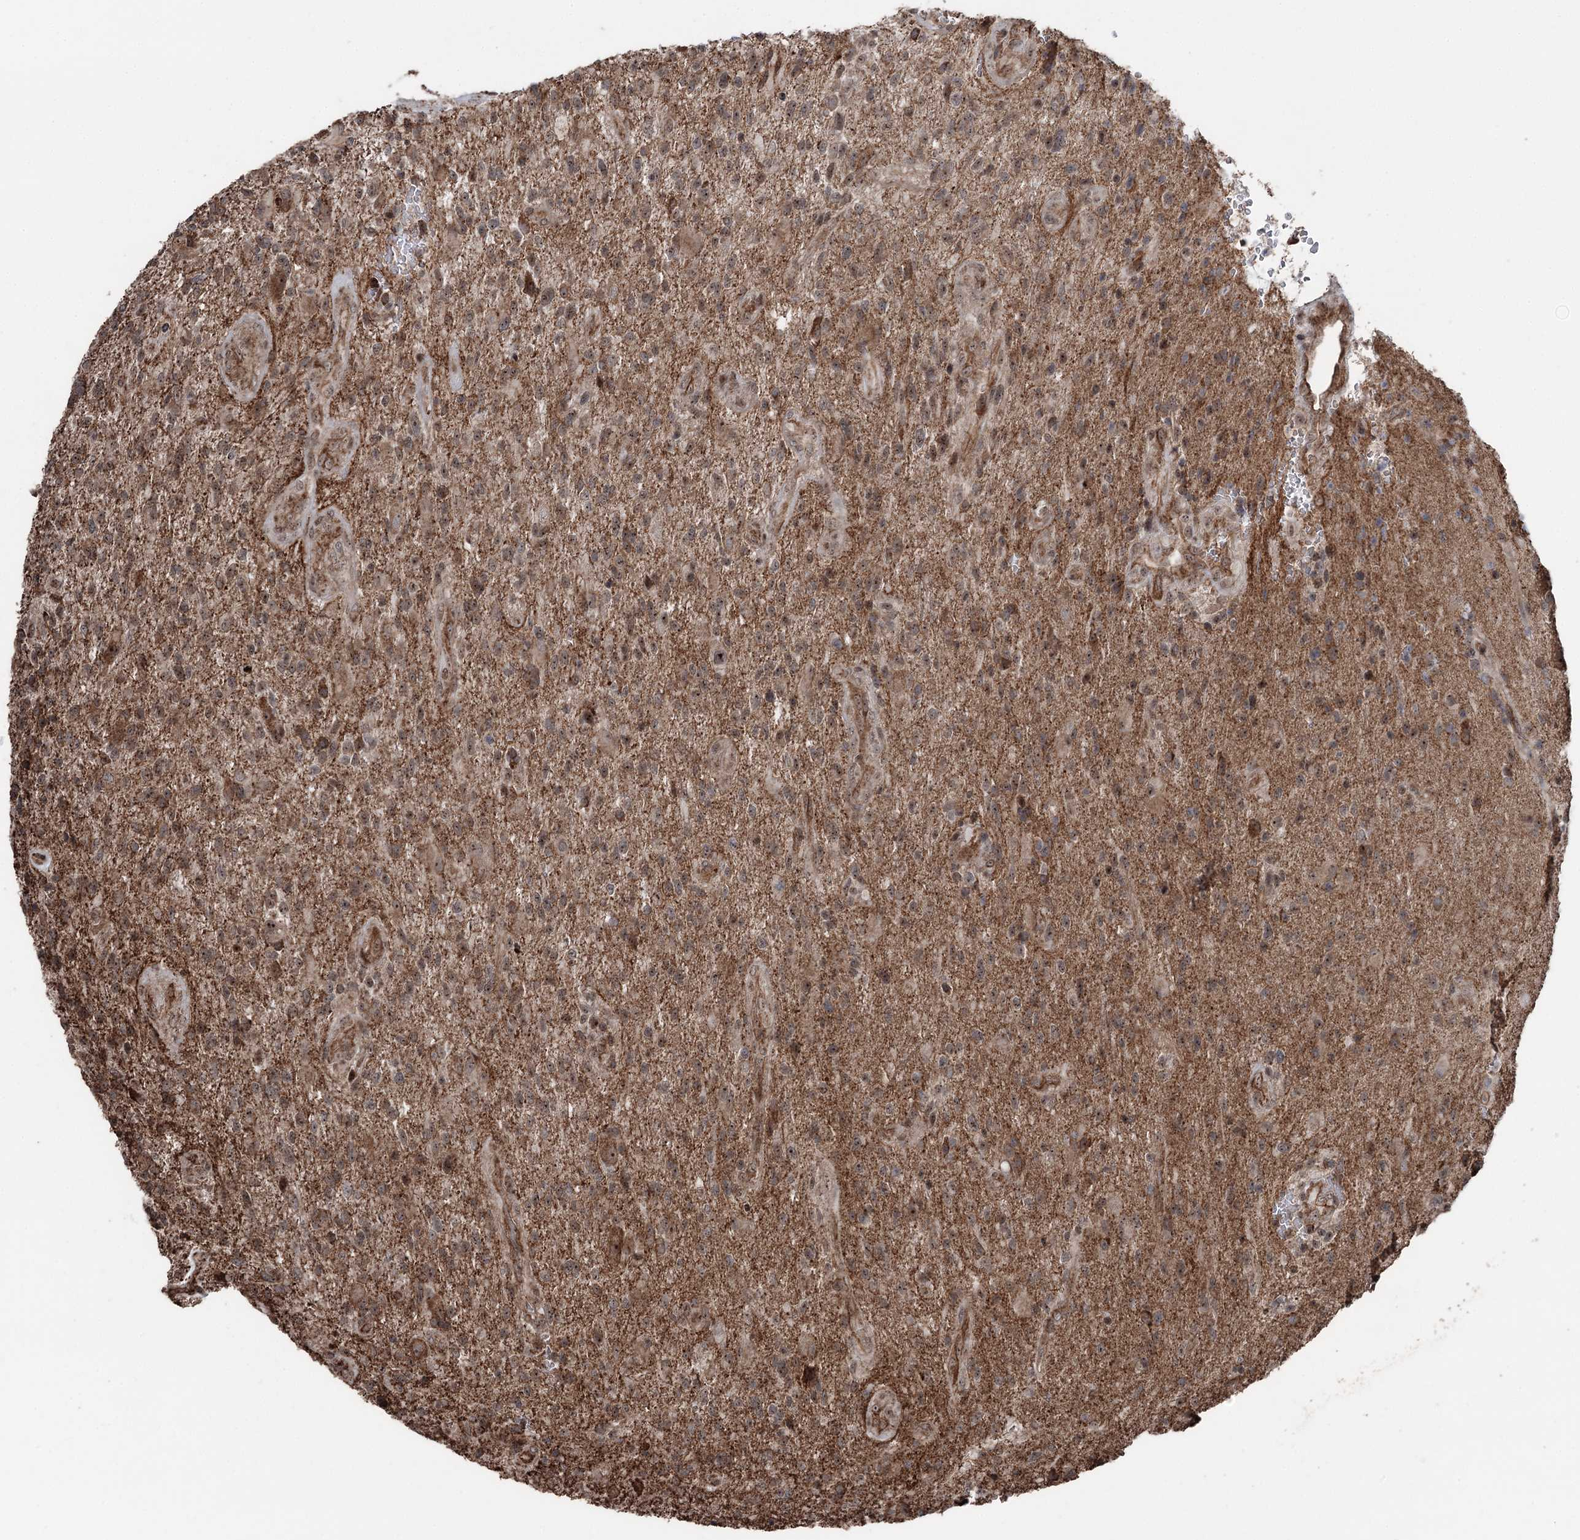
{"staining": {"intensity": "moderate", "quantity": ">75%", "location": "cytoplasmic/membranous,nuclear"}, "tissue": "glioma", "cell_type": "Tumor cells", "image_type": "cancer", "snomed": [{"axis": "morphology", "description": "Glioma, malignant, High grade"}, {"axis": "topography", "description": "Brain"}], "caption": "IHC staining of malignant high-grade glioma, which exhibits medium levels of moderate cytoplasmic/membranous and nuclear staining in approximately >75% of tumor cells indicating moderate cytoplasmic/membranous and nuclear protein positivity. The staining was performed using DAB (3,3'-diaminobenzidine) (brown) for protein detection and nuclei were counterstained in hematoxylin (blue).", "gene": "STEEP1", "patient": {"sex": "male", "age": 47}}